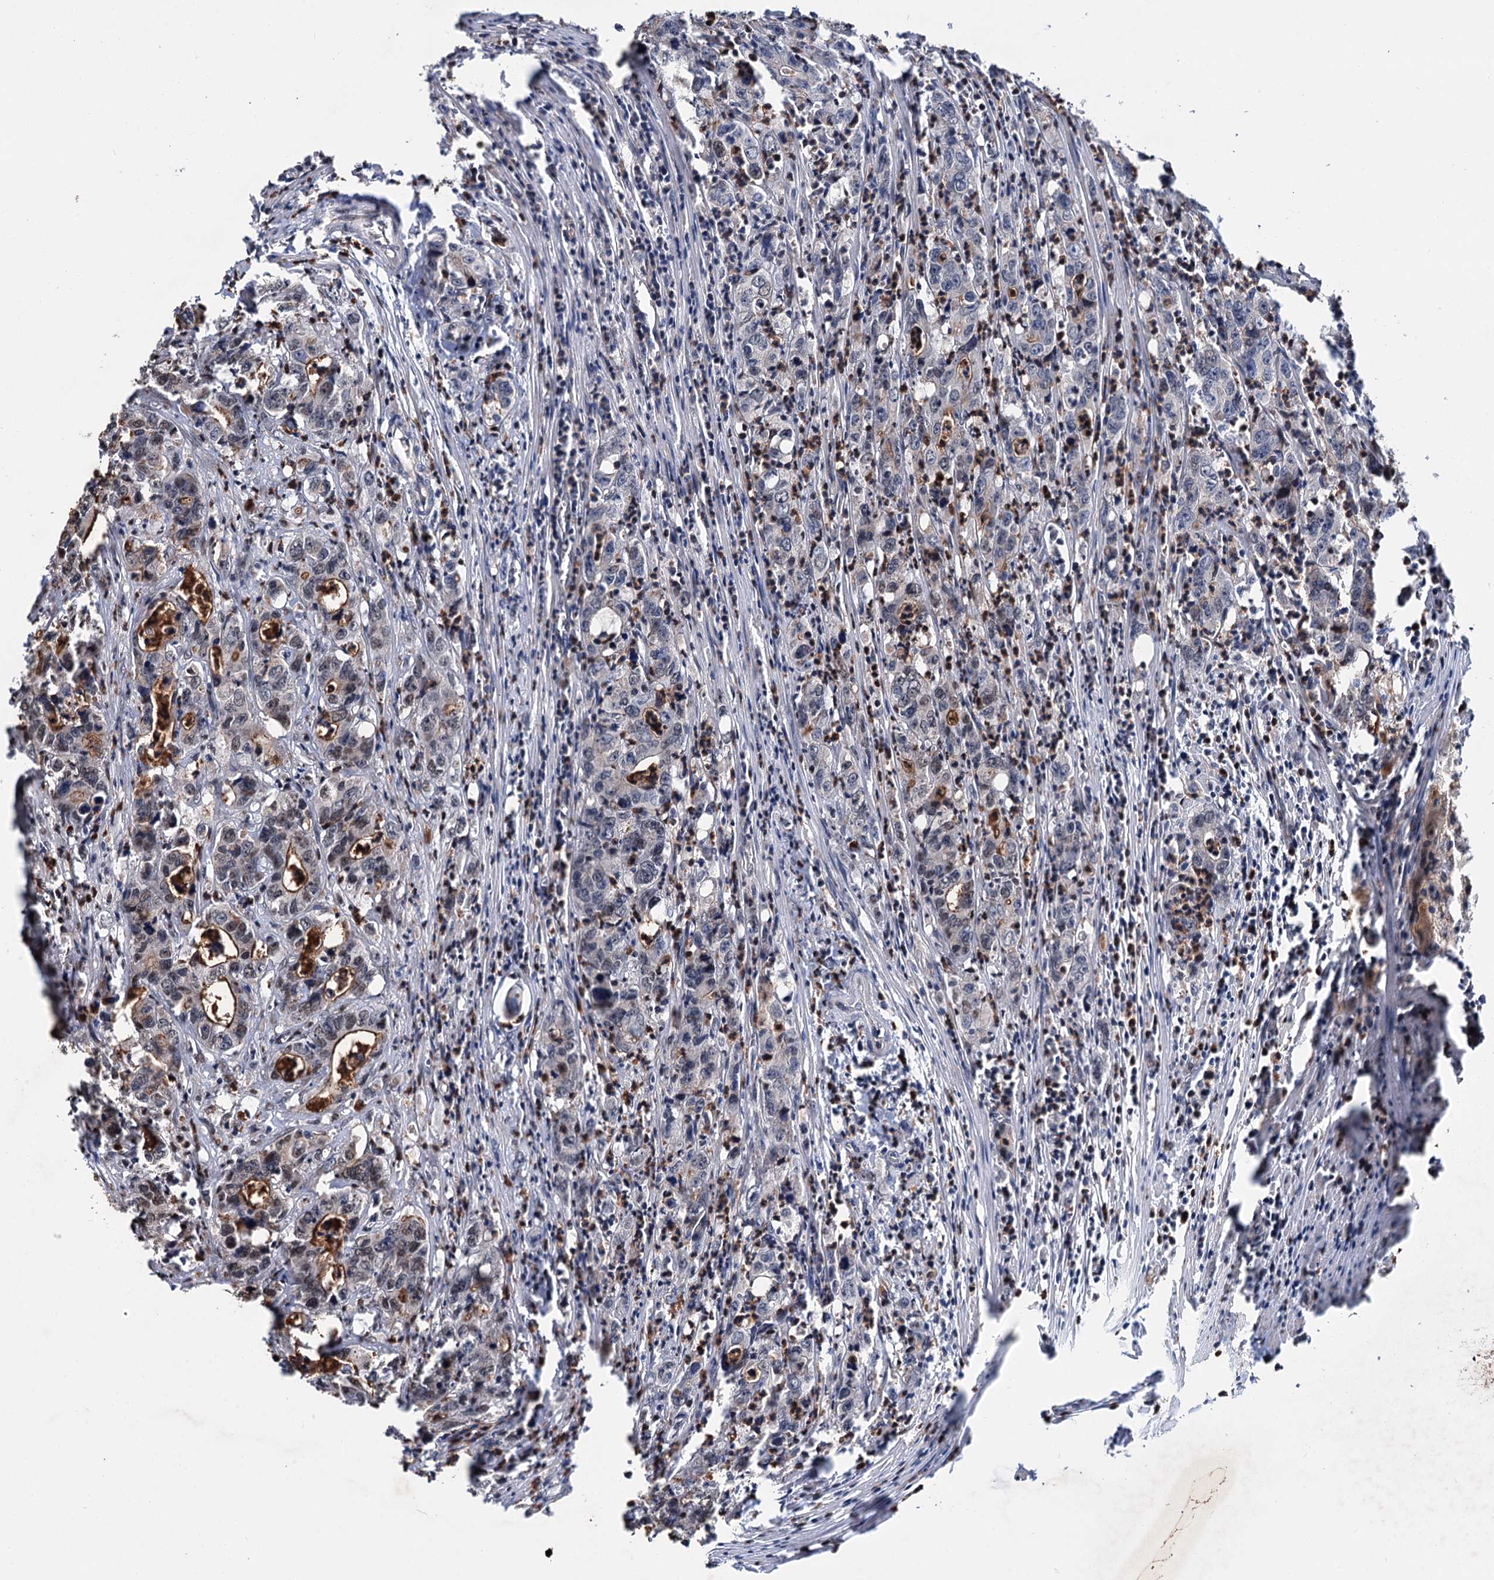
{"staining": {"intensity": "moderate", "quantity": "<25%", "location": "cytoplasmic/membranous"}, "tissue": "colorectal cancer", "cell_type": "Tumor cells", "image_type": "cancer", "snomed": [{"axis": "morphology", "description": "Adenocarcinoma, NOS"}, {"axis": "topography", "description": "Colon"}], "caption": "IHC histopathology image of neoplastic tissue: human colorectal cancer stained using IHC displays low levels of moderate protein expression localized specifically in the cytoplasmic/membranous of tumor cells, appearing as a cytoplasmic/membranous brown color.", "gene": "PTDSS2", "patient": {"sex": "female", "age": 75}}